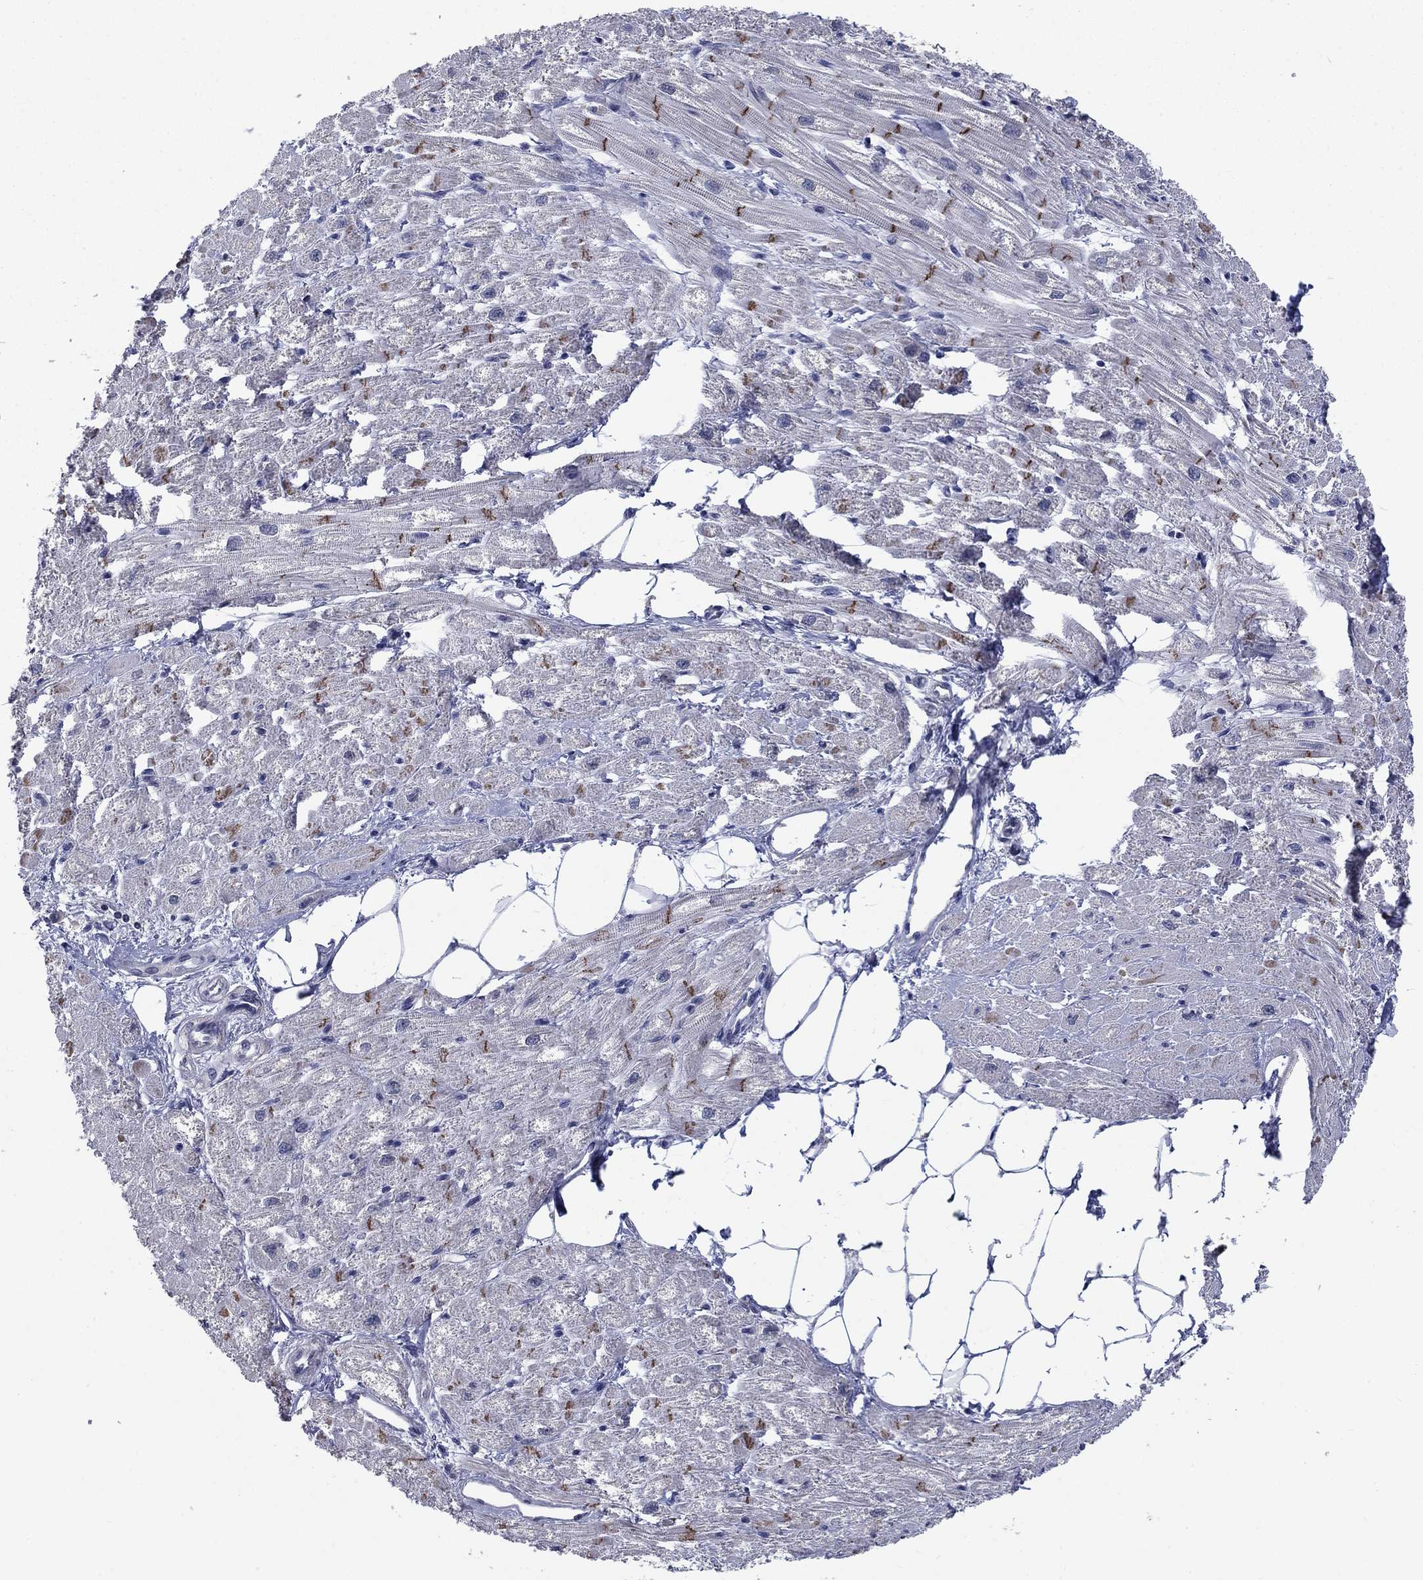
{"staining": {"intensity": "strong", "quantity": "25%-75%", "location": "cytoplasmic/membranous"}, "tissue": "heart muscle", "cell_type": "Cardiomyocytes", "image_type": "normal", "snomed": [{"axis": "morphology", "description": "Normal tissue, NOS"}, {"axis": "topography", "description": "Heart"}], "caption": "Cardiomyocytes display high levels of strong cytoplasmic/membranous positivity in about 25%-75% of cells in unremarkable heart muscle. (IHC, brightfield microscopy, high magnification).", "gene": "SPATA33", "patient": {"sex": "male", "age": 57}}